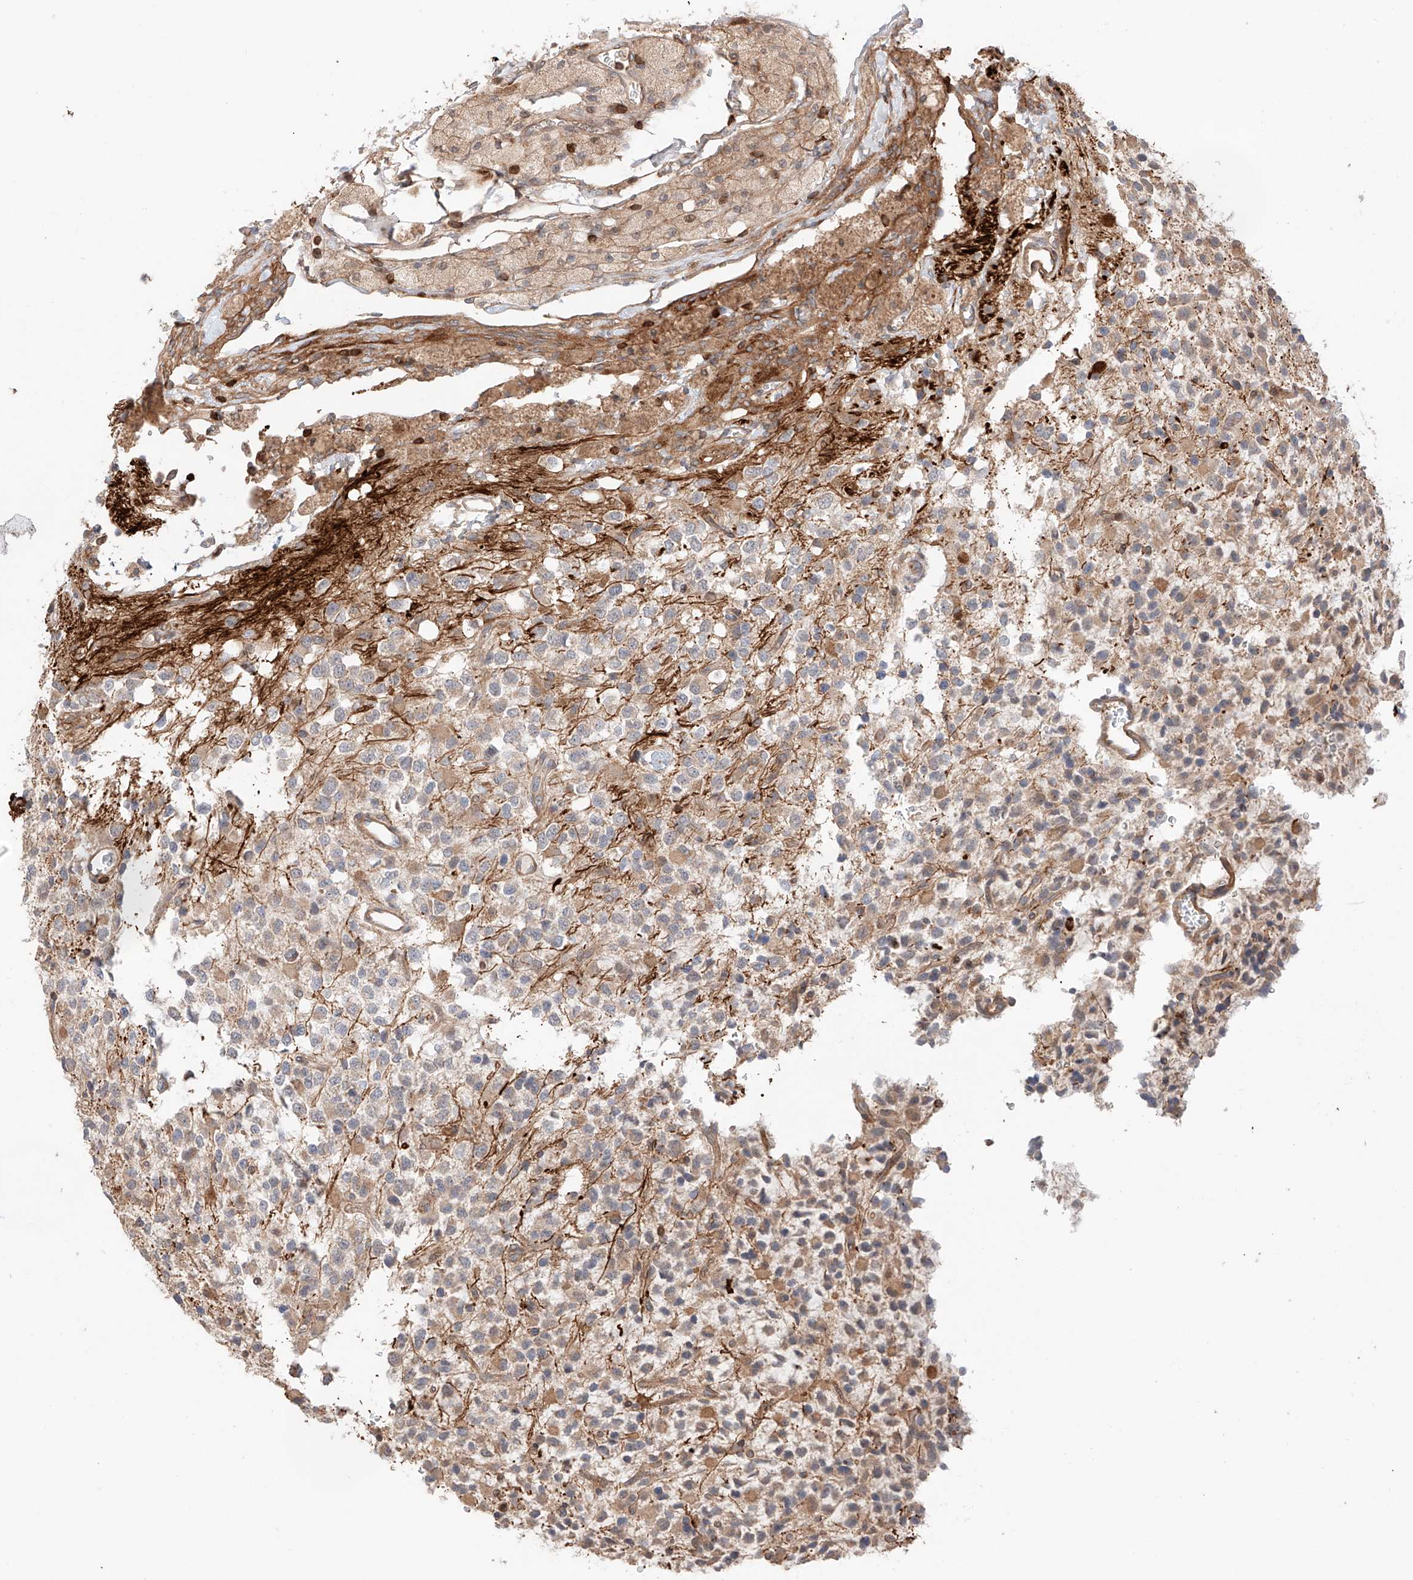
{"staining": {"intensity": "weak", "quantity": "<25%", "location": "cytoplasmic/membranous"}, "tissue": "glioma", "cell_type": "Tumor cells", "image_type": "cancer", "snomed": [{"axis": "morphology", "description": "Glioma, malignant, High grade"}, {"axis": "topography", "description": "Brain"}], "caption": "Histopathology image shows no significant protein expression in tumor cells of glioma.", "gene": "IGSF22", "patient": {"sex": "male", "age": 34}}